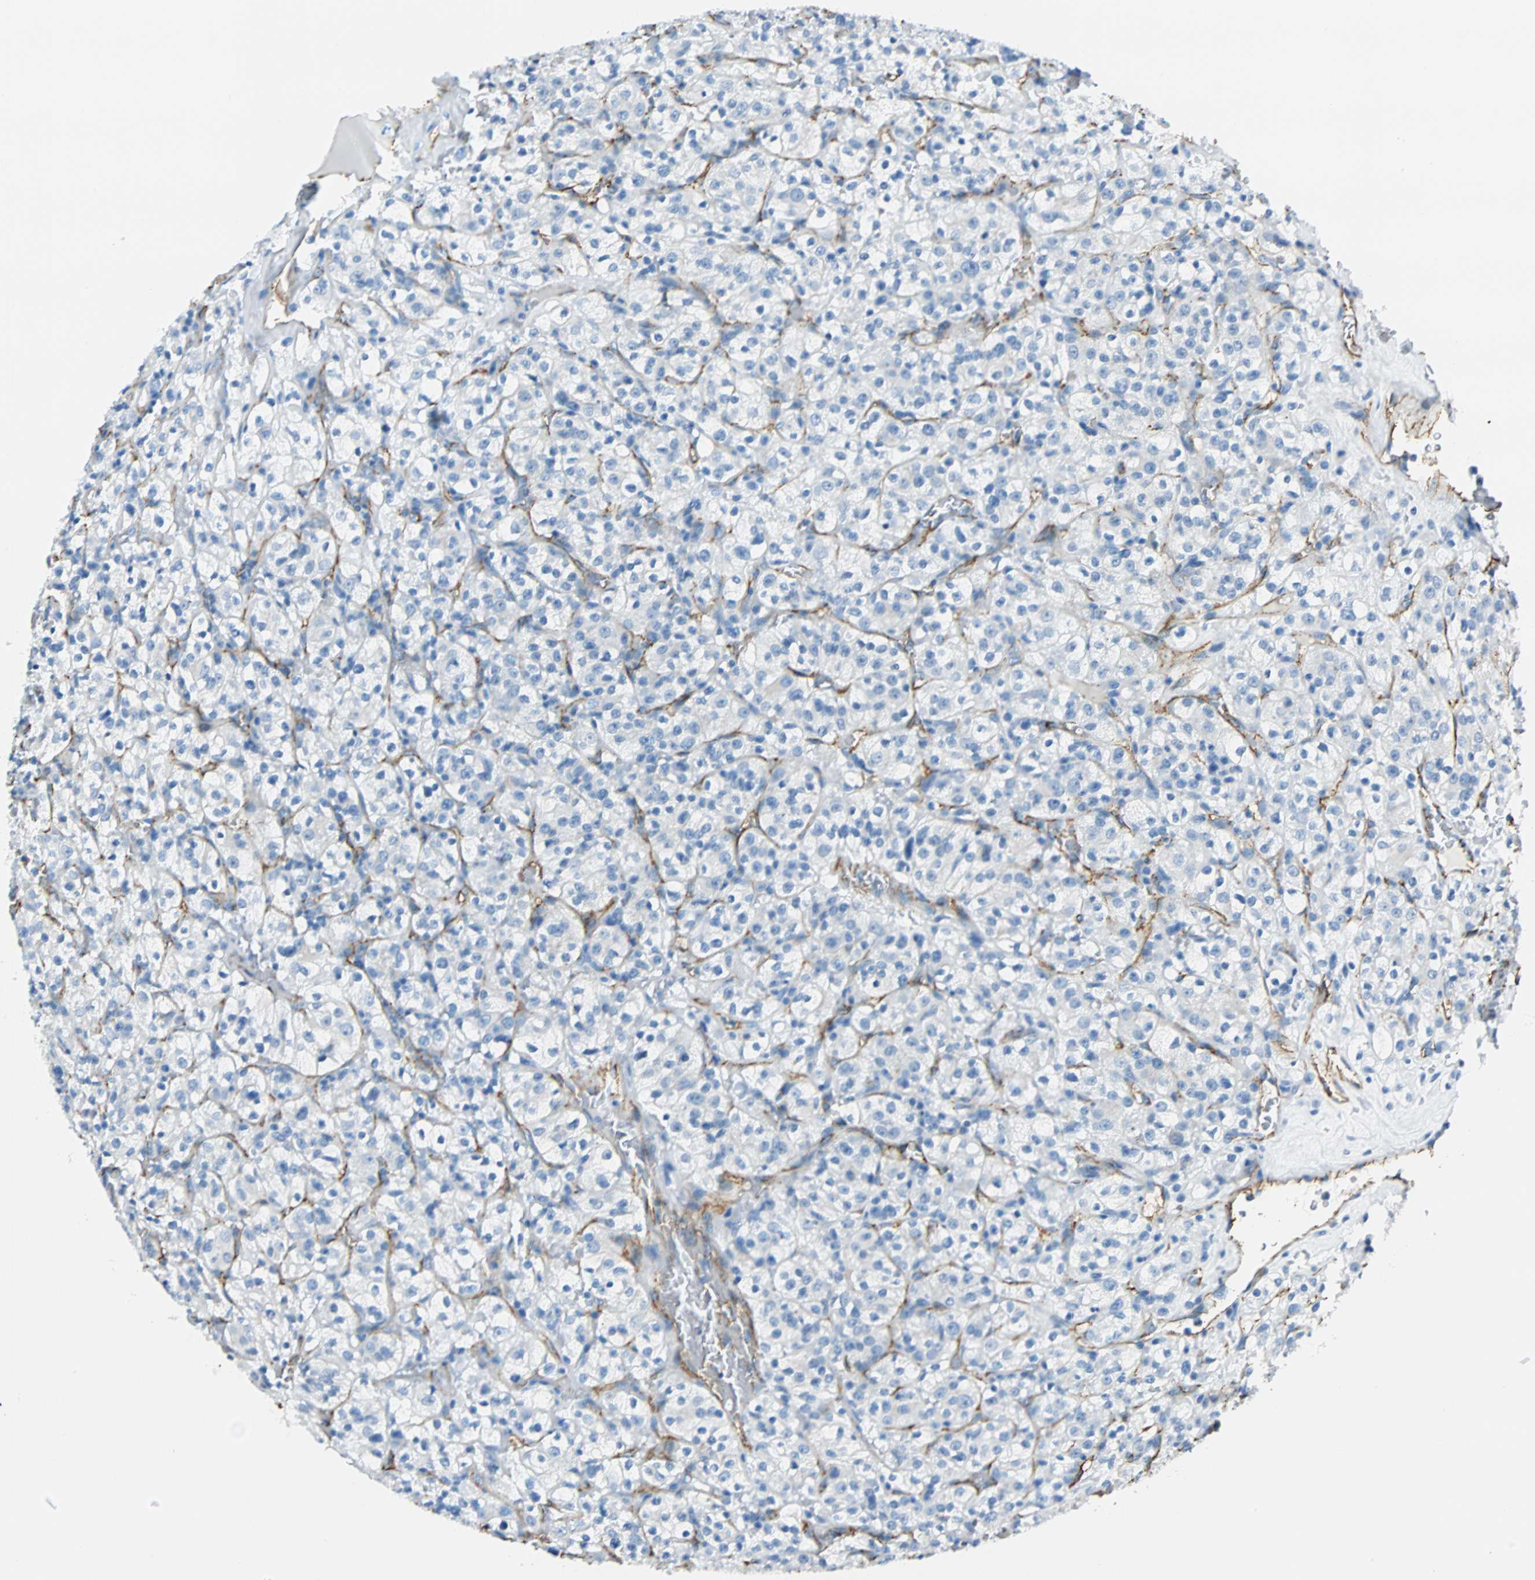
{"staining": {"intensity": "negative", "quantity": "none", "location": "none"}, "tissue": "renal cancer", "cell_type": "Tumor cells", "image_type": "cancer", "snomed": [{"axis": "morphology", "description": "Normal tissue, NOS"}, {"axis": "morphology", "description": "Adenocarcinoma, NOS"}, {"axis": "topography", "description": "Kidney"}], "caption": "The immunohistochemistry image has no significant positivity in tumor cells of renal cancer tissue.", "gene": "VPS9D1", "patient": {"sex": "female", "age": 72}}